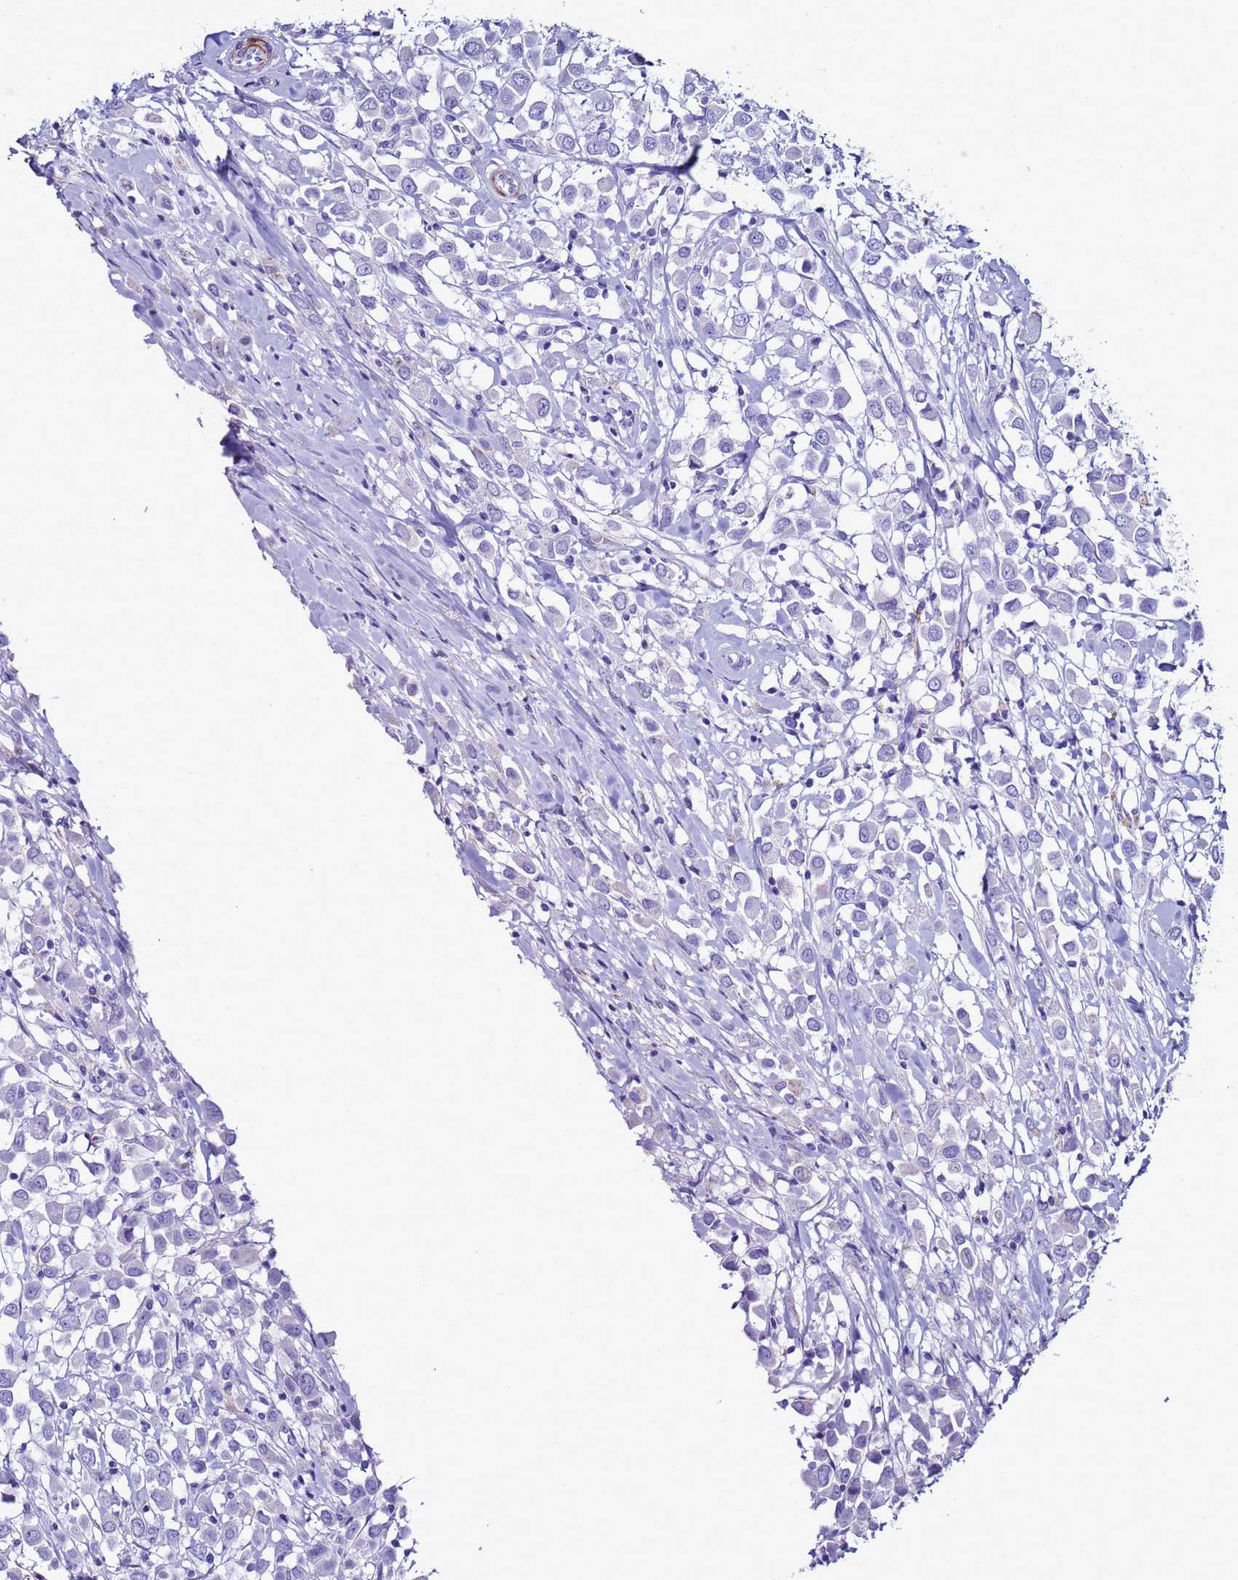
{"staining": {"intensity": "negative", "quantity": "none", "location": "none"}, "tissue": "breast cancer", "cell_type": "Tumor cells", "image_type": "cancer", "snomed": [{"axis": "morphology", "description": "Duct carcinoma"}, {"axis": "topography", "description": "Breast"}], "caption": "This is a histopathology image of immunohistochemistry (IHC) staining of breast cancer, which shows no staining in tumor cells.", "gene": "LCMT1", "patient": {"sex": "female", "age": 61}}